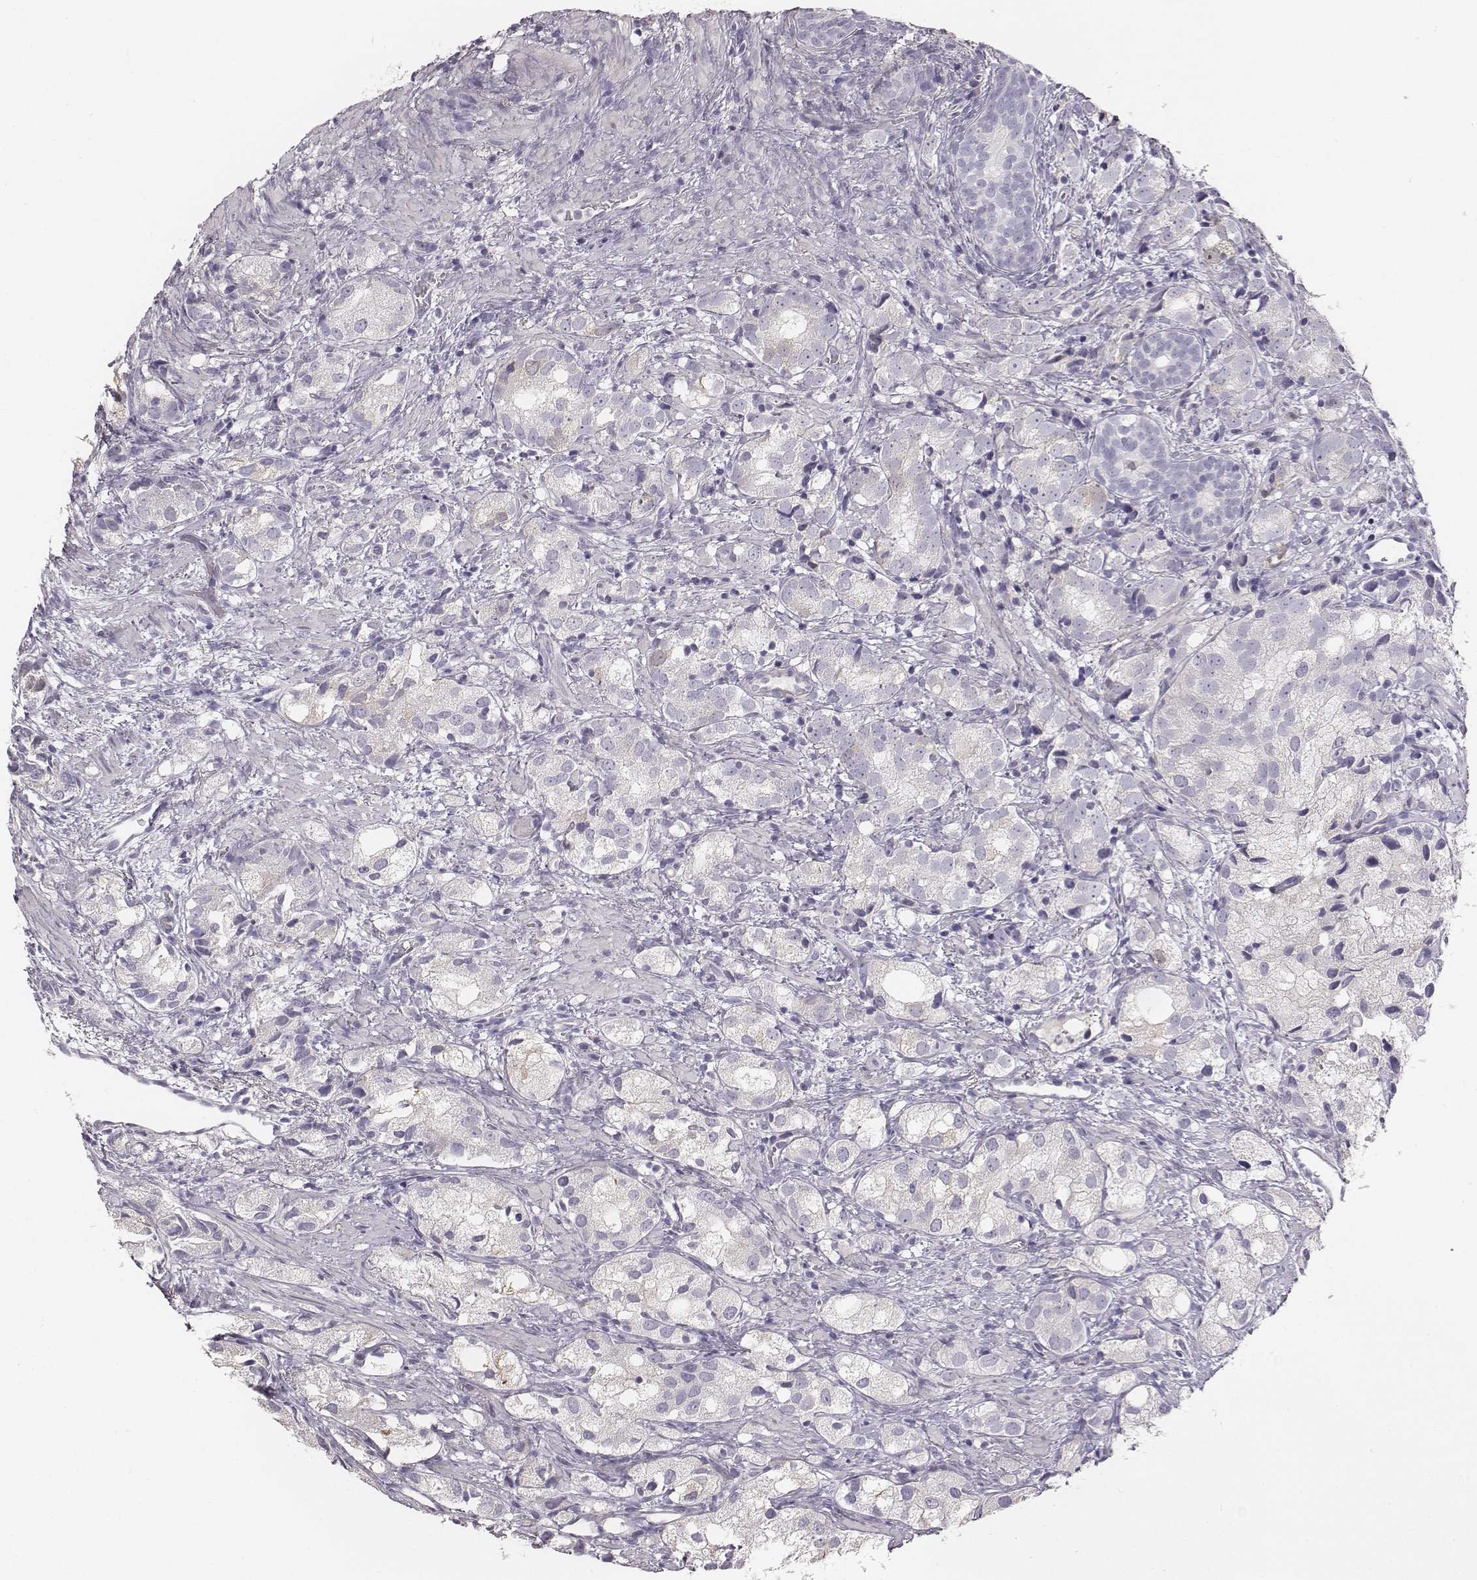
{"staining": {"intensity": "negative", "quantity": "none", "location": "none"}, "tissue": "prostate cancer", "cell_type": "Tumor cells", "image_type": "cancer", "snomed": [{"axis": "morphology", "description": "Adenocarcinoma, High grade"}, {"axis": "topography", "description": "Prostate"}], "caption": "Tumor cells are negative for protein expression in human prostate cancer (adenocarcinoma (high-grade)). (DAB immunohistochemistry, high magnification).", "gene": "PBK", "patient": {"sex": "male", "age": 82}}